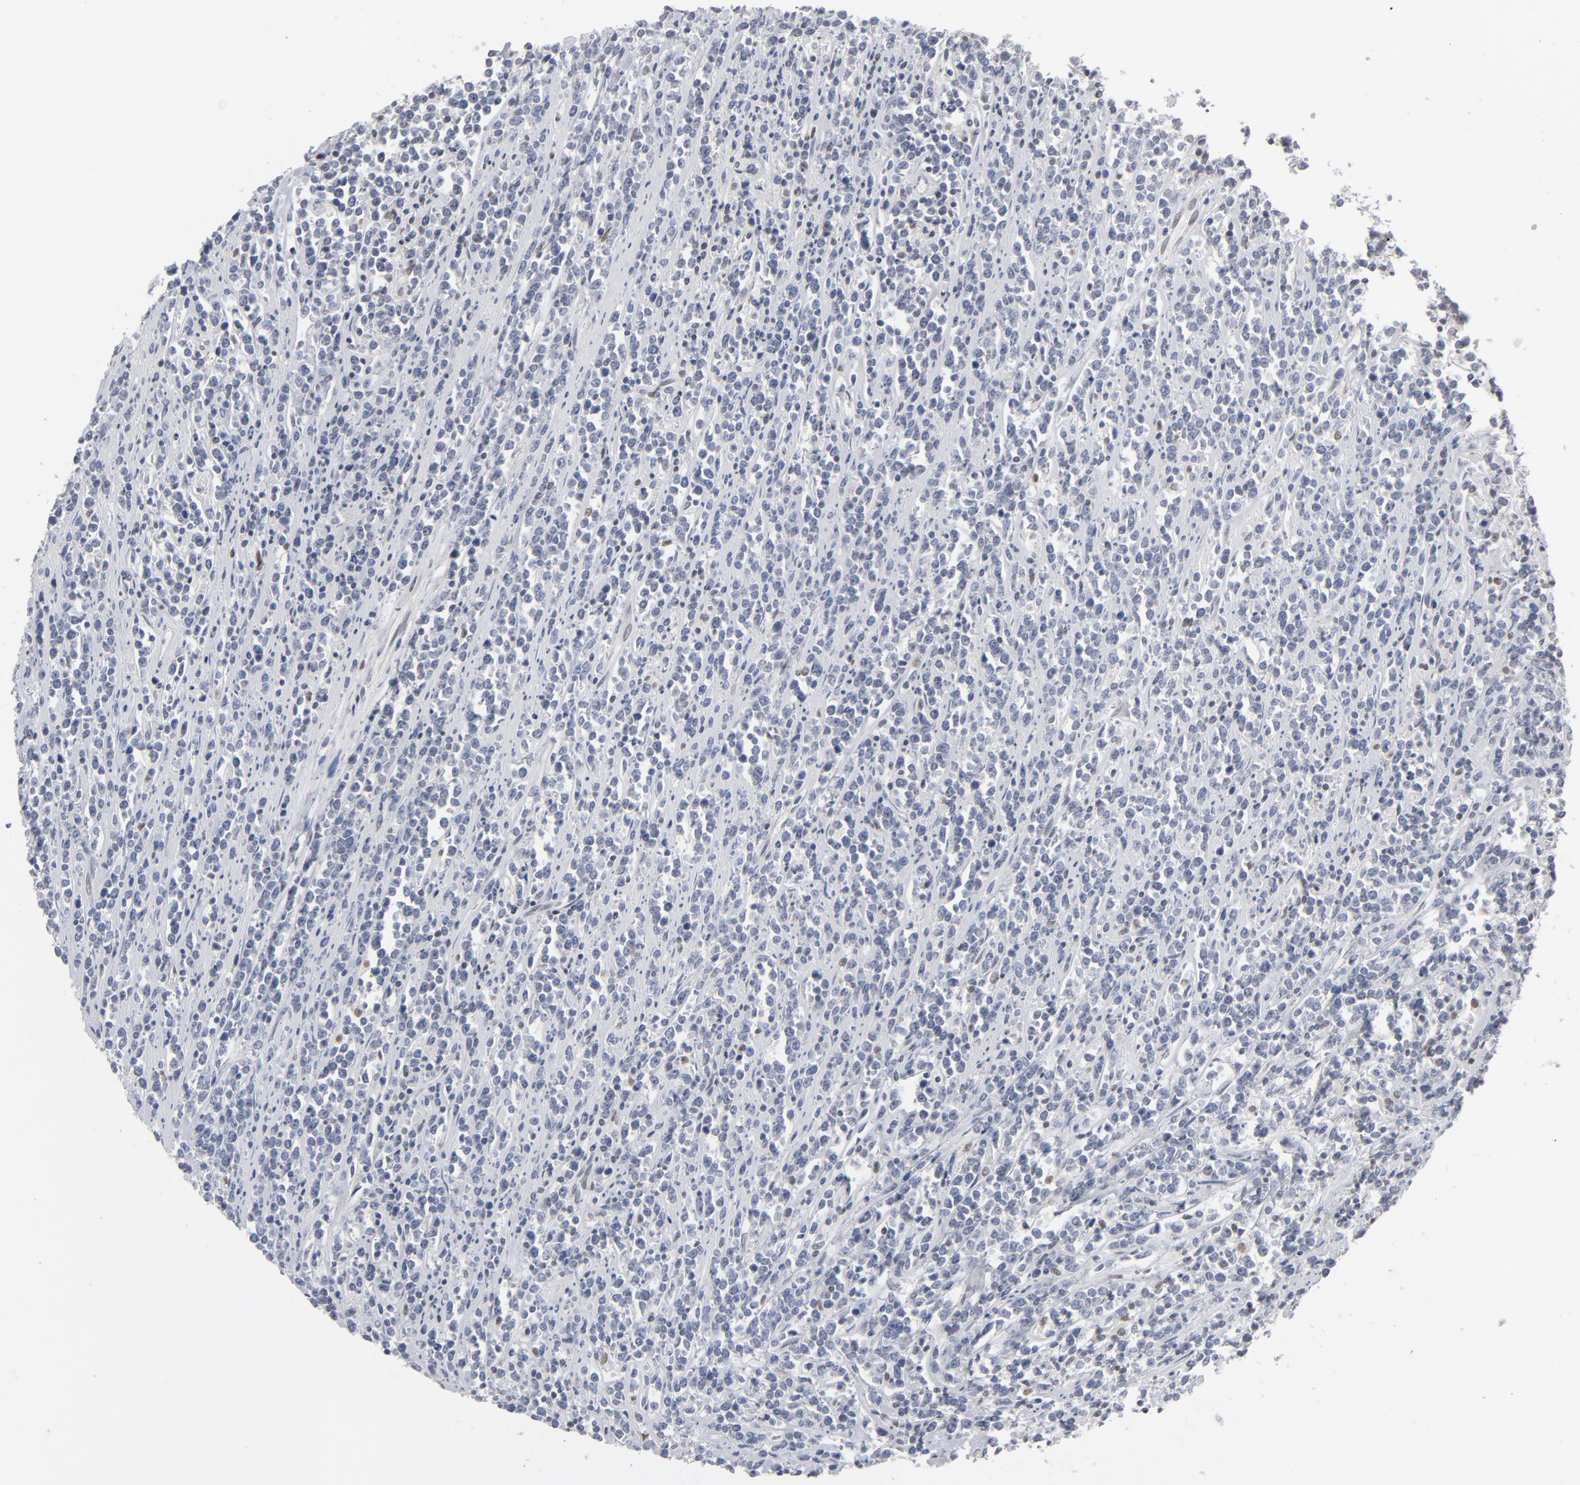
{"staining": {"intensity": "negative", "quantity": "none", "location": "none"}, "tissue": "lymphoma", "cell_type": "Tumor cells", "image_type": "cancer", "snomed": [{"axis": "morphology", "description": "Malignant lymphoma, non-Hodgkin's type, High grade"}, {"axis": "topography", "description": "Small intestine"}, {"axis": "topography", "description": "Colon"}], "caption": "IHC micrograph of neoplastic tissue: human lymphoma stained with DAB shows no significant protein expression in tumor cells.", "gene": "IRF9", "patient": {"sex": "male", "age": 8}}